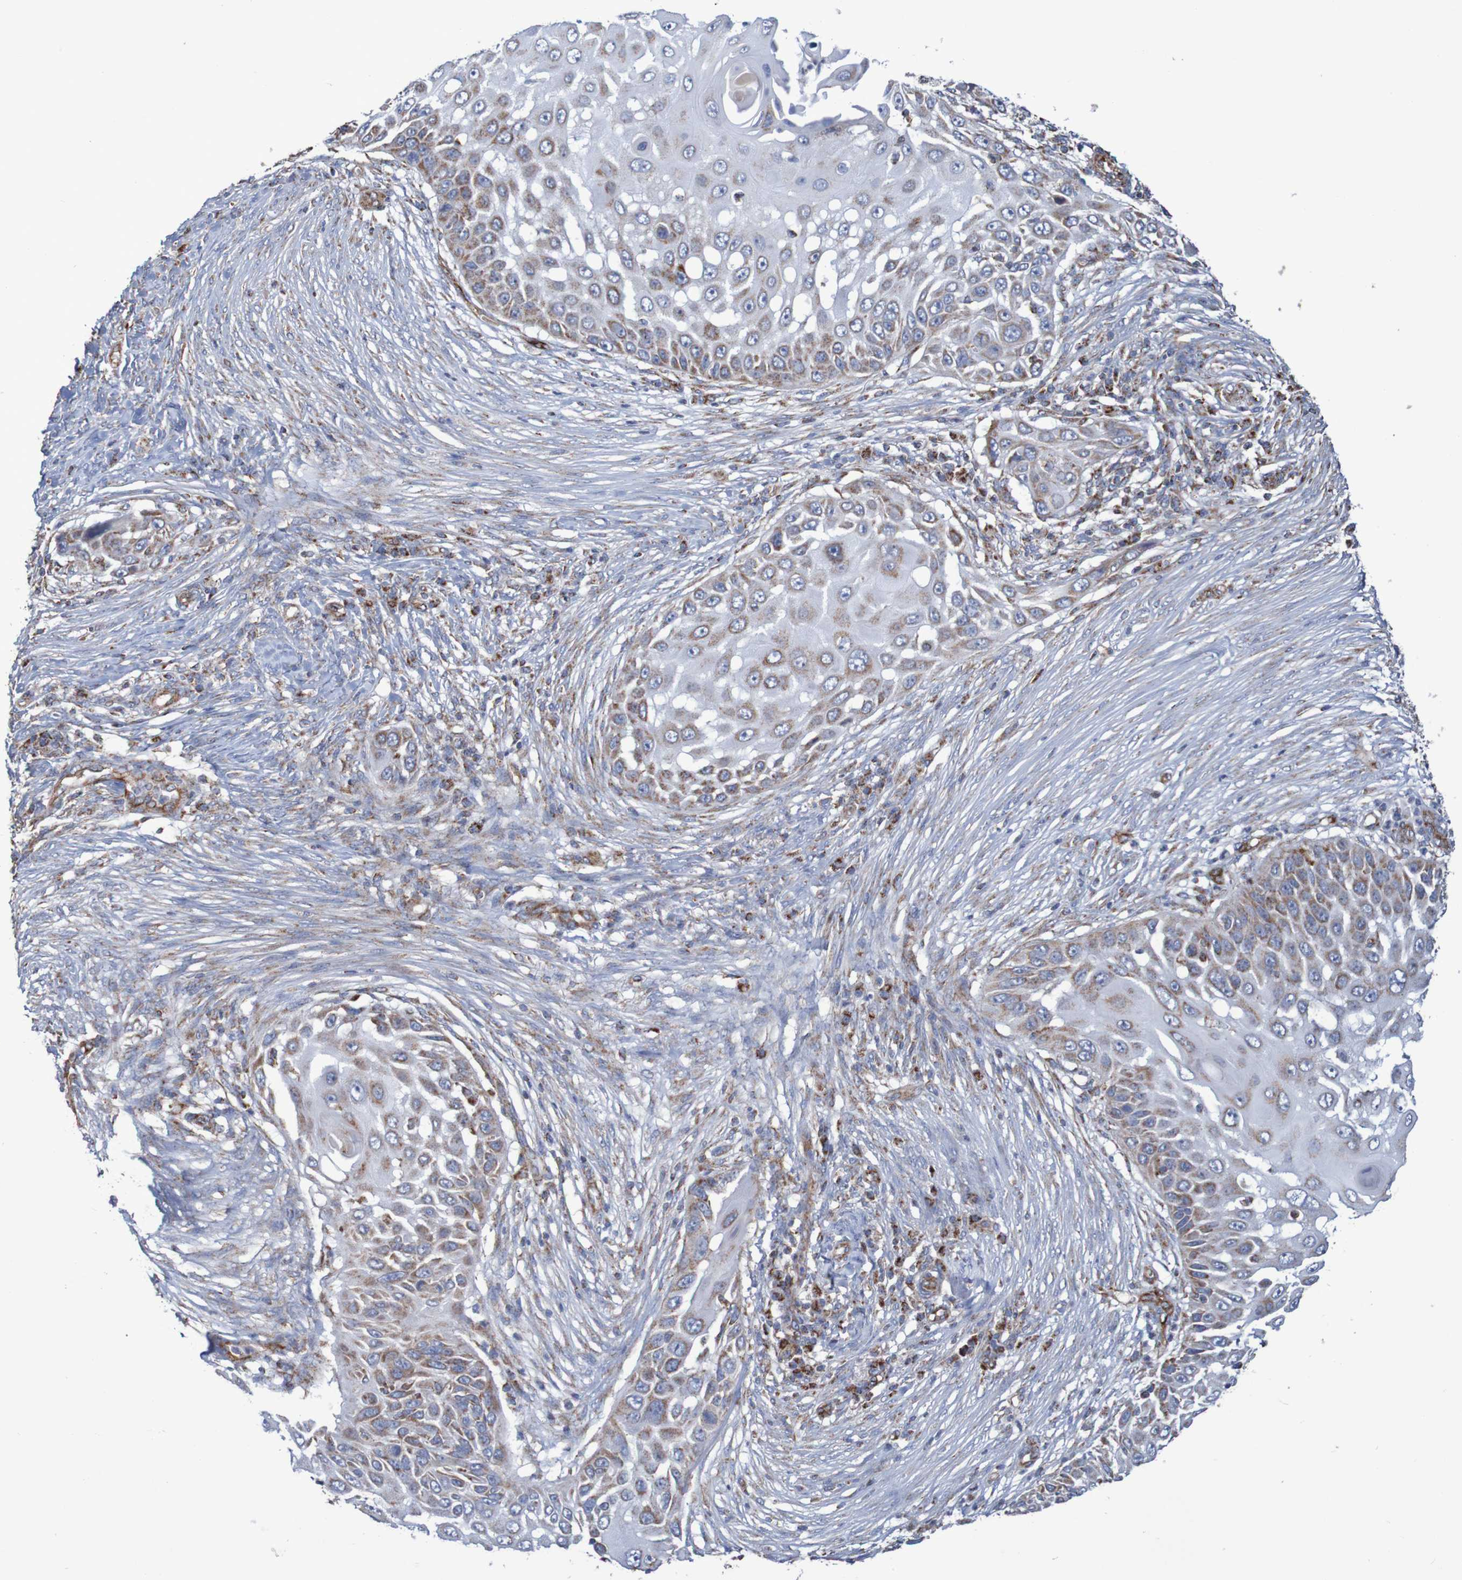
{"staining": {"intensity": "moderate", "quantity": ">75%", "location": "cytoplasmic/membranous"}, "tissue": "skin cancer", "cell_type": "Tumor cells", "image_type": "cancer", "snomed": [{"axis": "morphology", "description": "Squamous cell carcinoma, NOS"}, {"axis": "topography", "description": "Skin"}], "caption": "Skin cancer (squamous cell carcinoma) was stained to show a protein in brown. There is medium levels of moderate cytoplasmic/membranous expression in about >75% of tumor cells.", "gene": "MMEL1", "patient": {"sex": "female", "age": 44}}